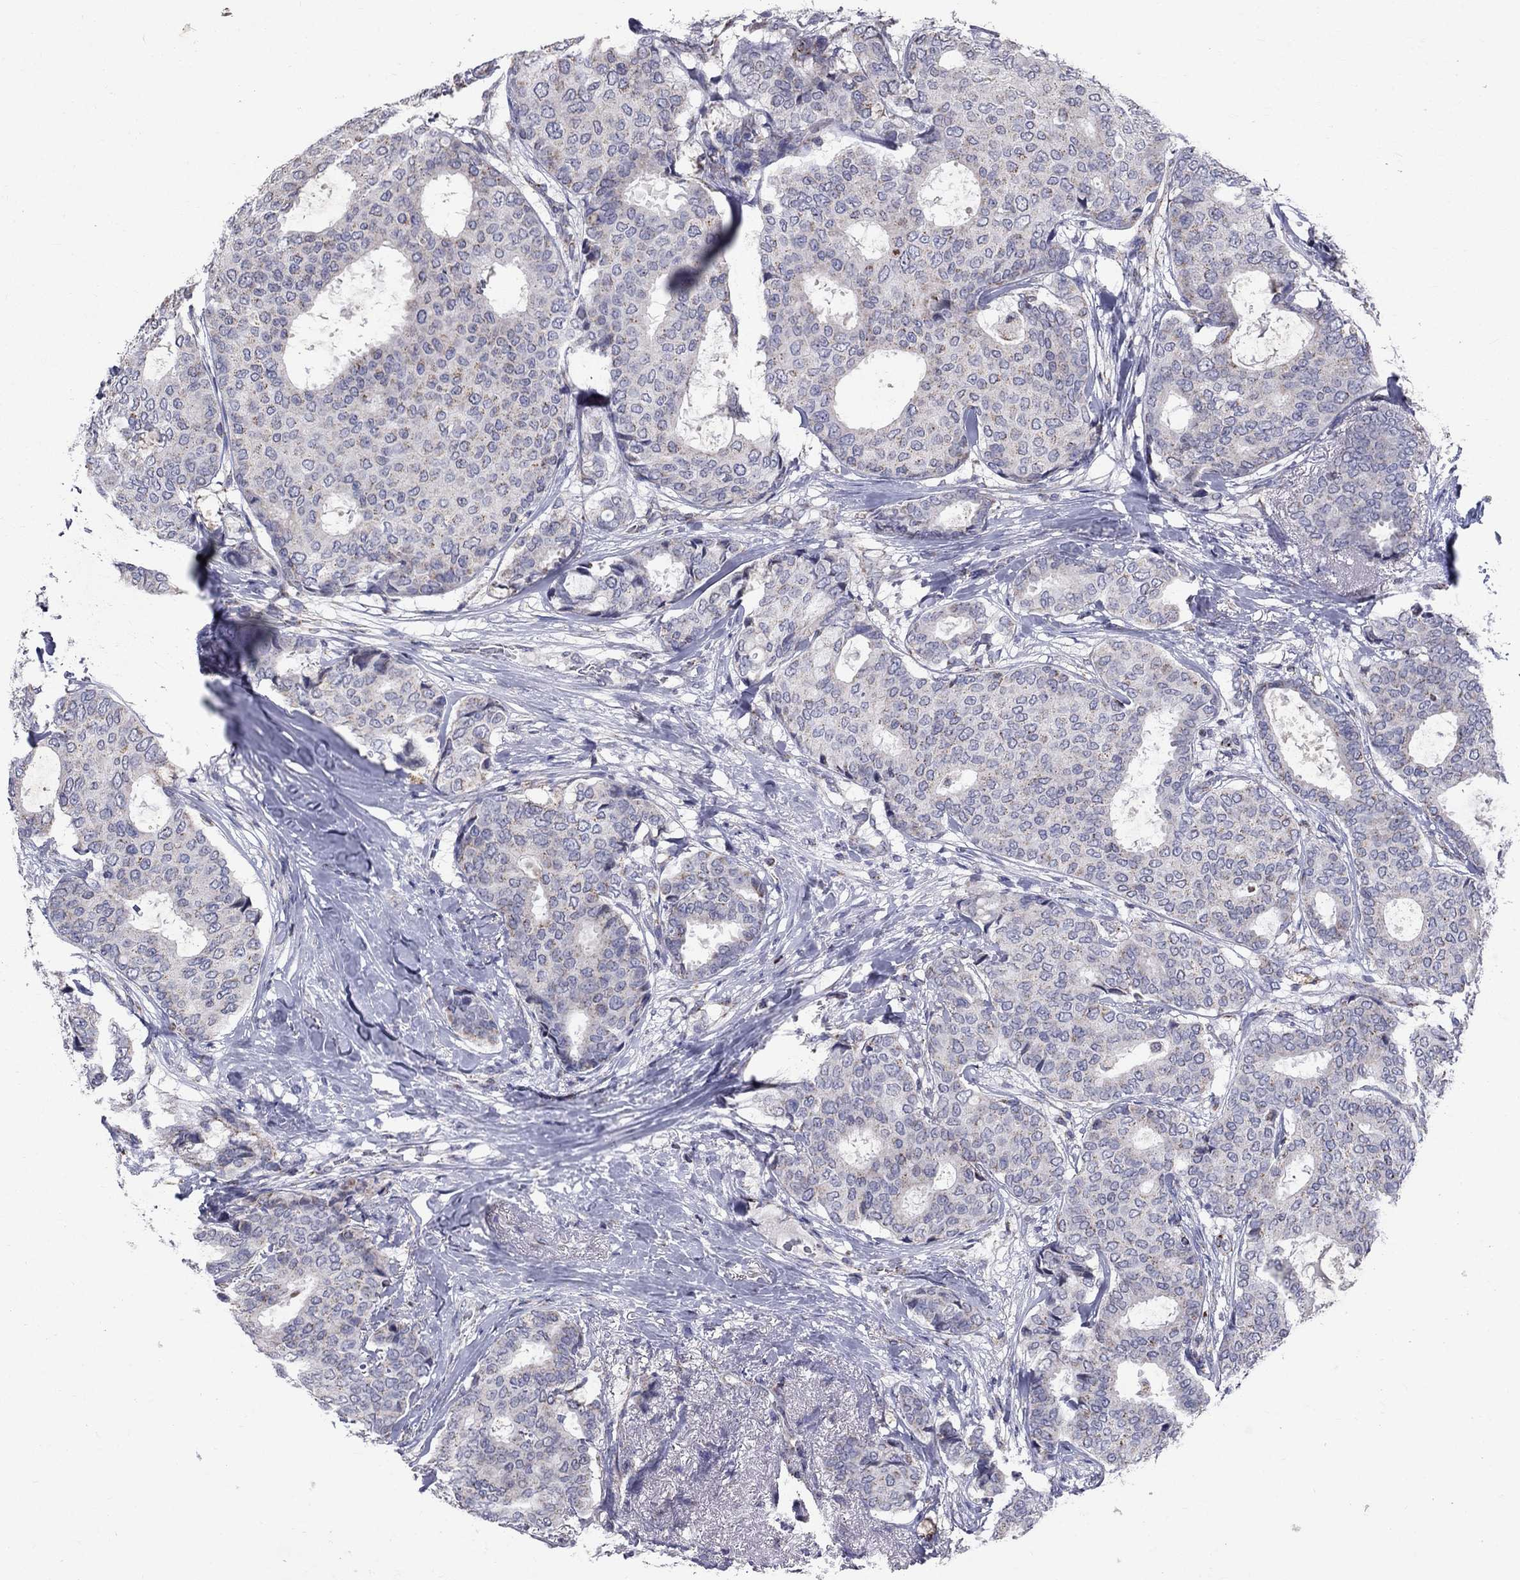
{"staining": {"intensity": "negative", "quantity": "none", "location": "none"}, "tissue": "breast cancer", "cell_type": "Tumor cells", "image_type": "cancer", "snomed": [{"axis": "morphology", "description": "Duct carcinoma"}, {"axis": "topography", "description": "Breast"}], "caption": "High power microscopy micrograph of an immunohistochemistry (IHC) image of breast cancer, revealing no significant staining in tumor cells.", "gene": "SLC4A10", "patient": {"sex": "female", "age": 75}}